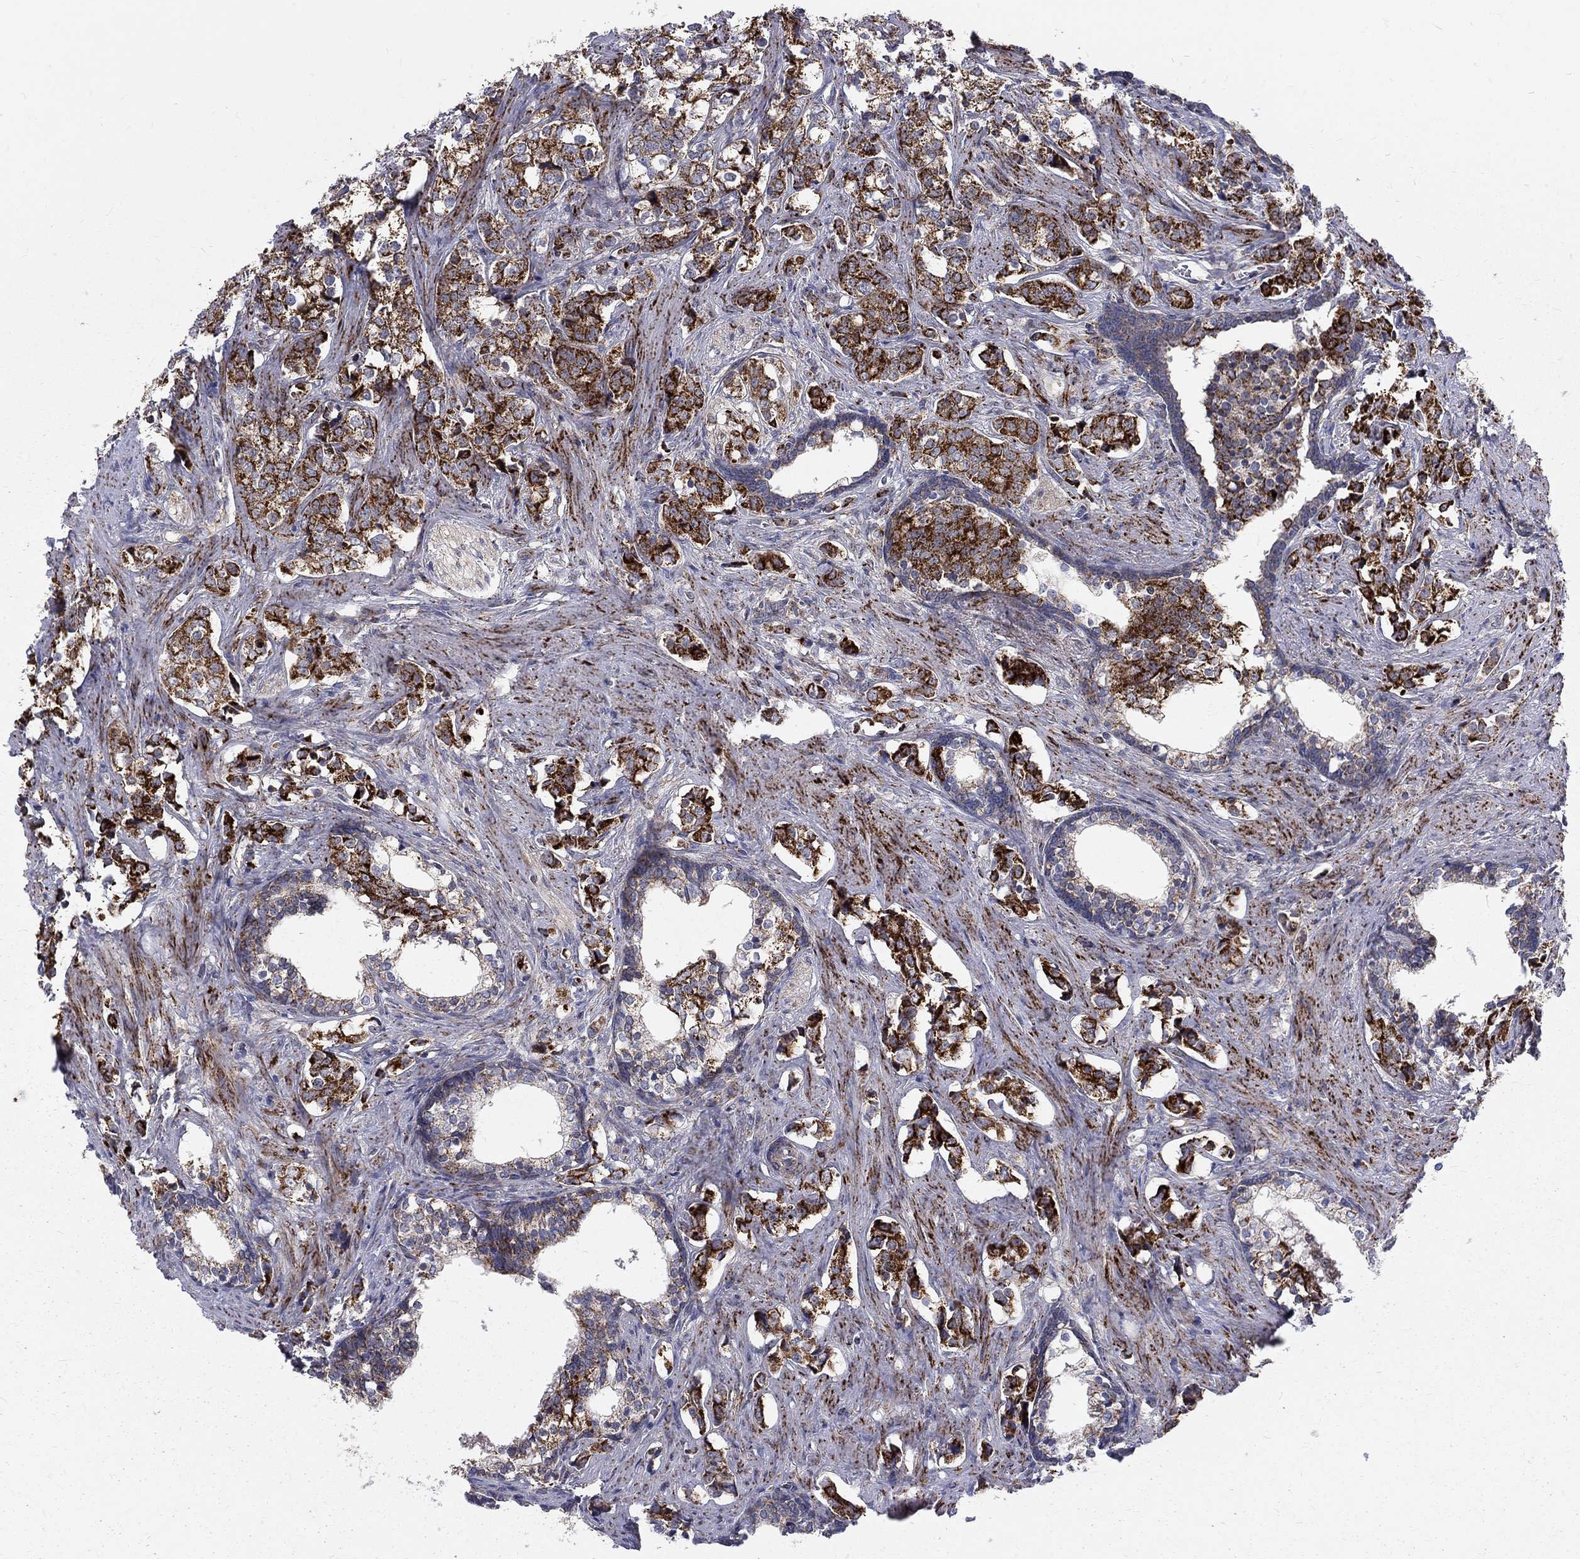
{"staining": {"intensity": "strong", "quantity": ">75%", "location": "cytoplasmic/membranous"}, "tissue": "prostate cancer", "cell_type": "Tumor cells", "image_type": "cancer", "snomed": [{"axis": "morphology", "description": "Adenocarcinoma, NOS"}, {"axis": "topography", "description": "Prostate and seminal vesicle, NOS"}], "caption": "Immunohistochemistry staining of adenocarcinoma (prostate), which displays high levels of strong cytoplasmic/membranous staining in about >75% of tumor cells indicating strong cytoplasmic/membranous protein positivity. The staining was performed using DAB (brown) for protein detection and nuclei were counterstained in hematoxylin (blue).", "gene": "ALDH1B1", "patient": {"sex": "male", "age": 63}}